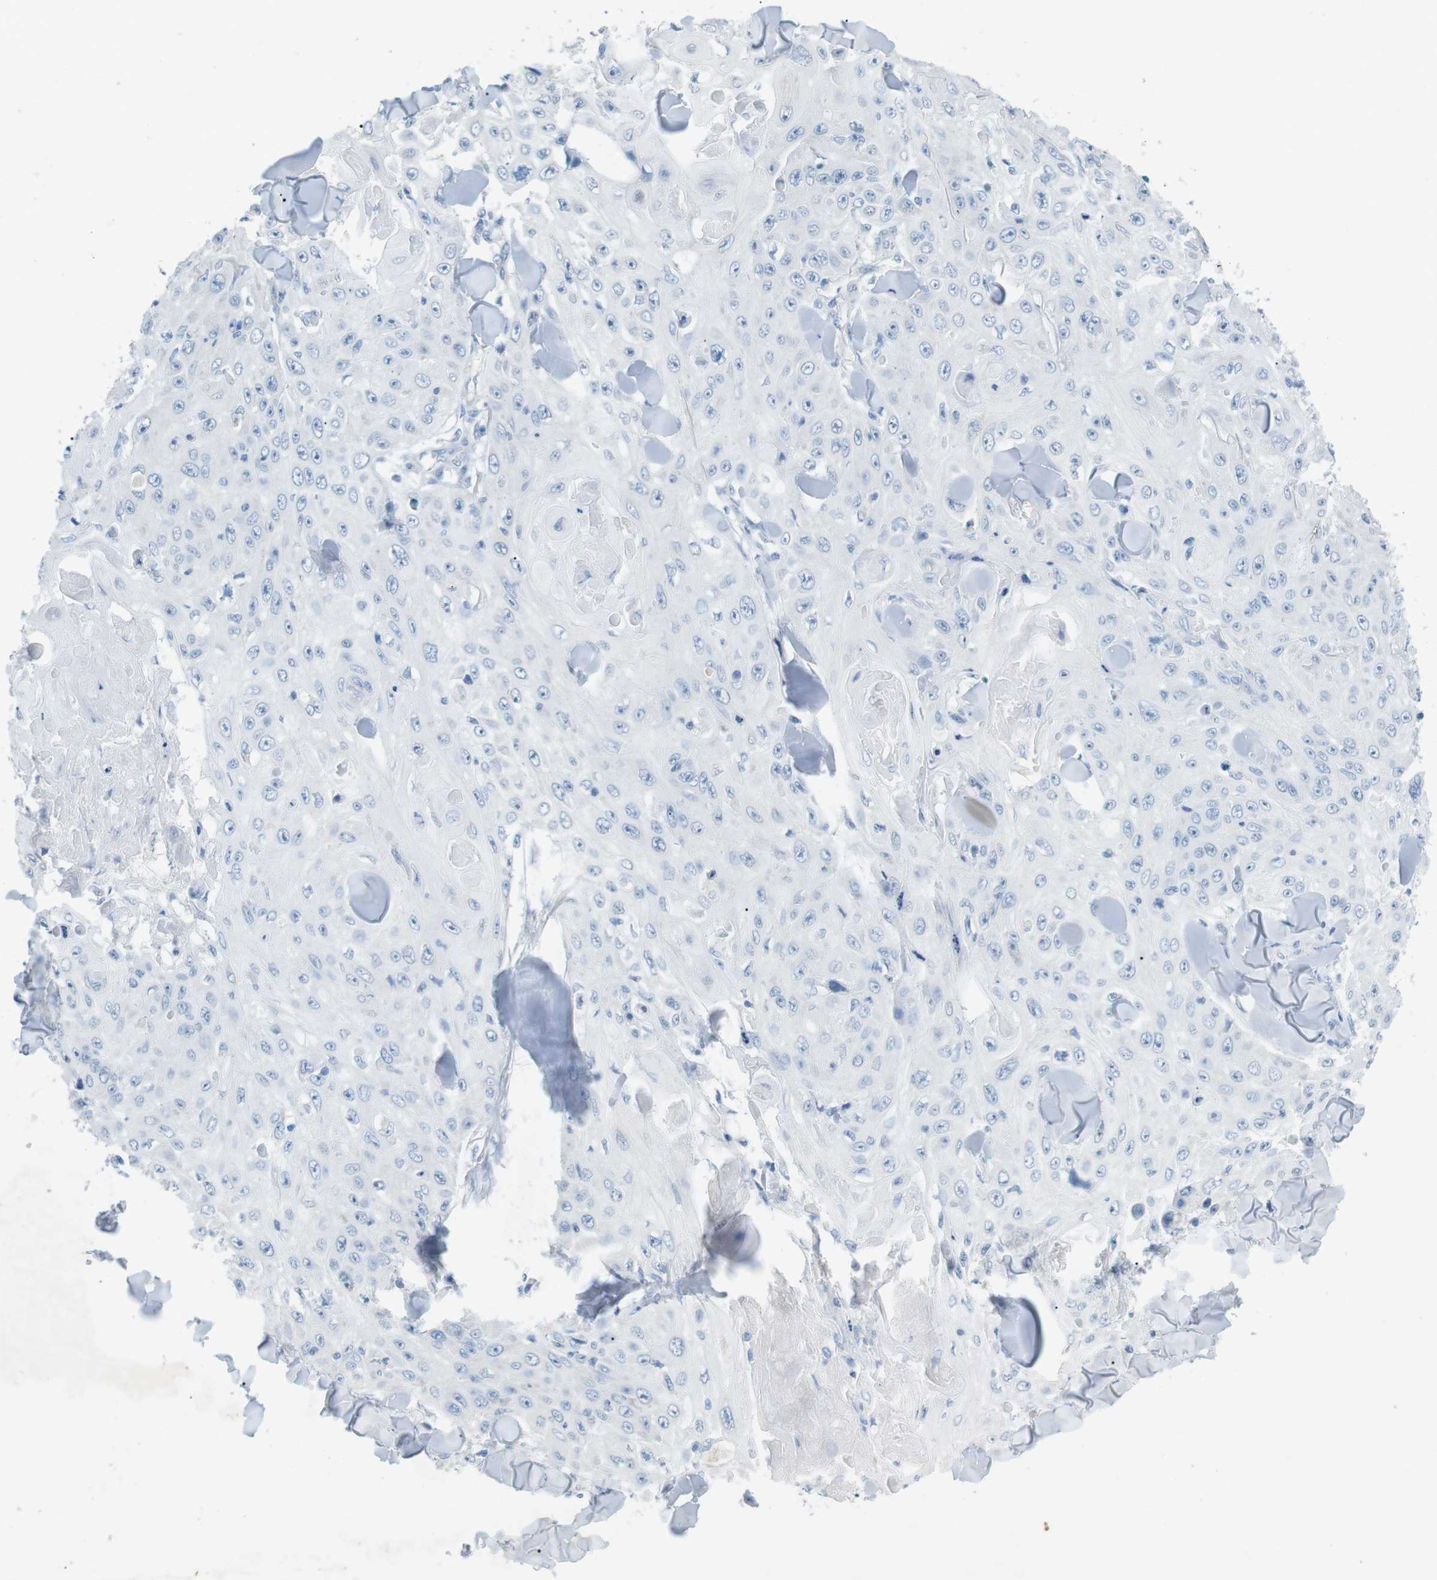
{"staining": {"intensity": "negative", "quantity": "none", "location": "none"}, "tissue": "skin cancer", "cell_type": "Tumor cells", "image_type": "cancer", "snomed": [{"axis": "morphology", "description": "Squamous cell carcinoma, NOS"}, {"axis": "topography", "description": "Skin"}], "caption": "Immunohistochemistry (IHC) photomicrograph of squamous cell carcinoma (skin) stained for a protein (brown), which shows no expression in tumor cells.", "gene": "SALL4", "patient": {"sex": "male", "age": 86}}